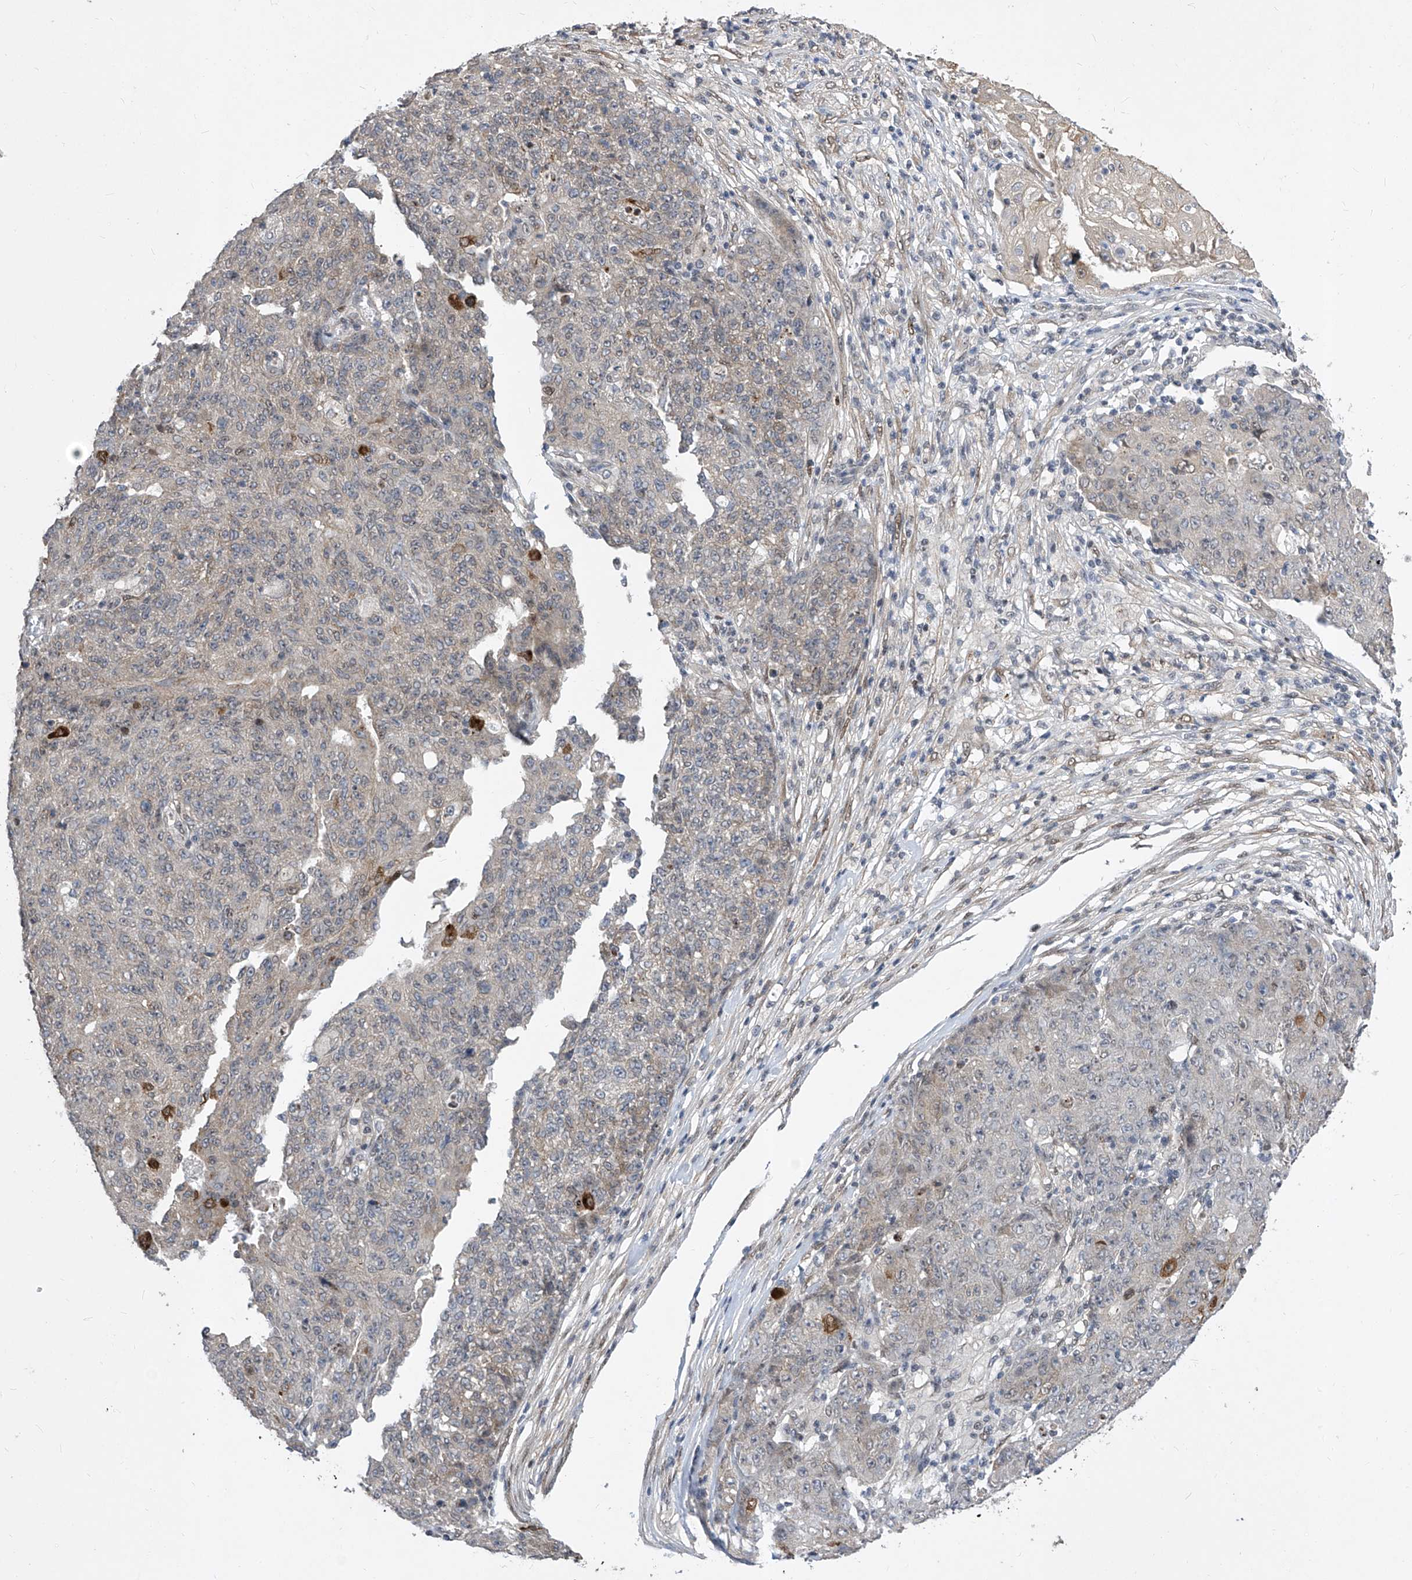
{"staining": {"intensity": "strong", "quantity": "<25%", "location": "cytoplasmic/membranous,nuclear"}, "tissue": "ovarian cancer", "cell_type": "Tumor cells", "image_type": "cancer", "snomed": [{"axis": "morphology", "description": "Carcinoma, endometroid"}, {"axis": "topography", "description": "Ovary"}], "caption": "Immunohistochemical staining of human ovarian cancer shows medium levels of strong cytoplasmic/membranous and nuclear protein expression in approximately <25% of tumor cells. The protein of interest is stained brown, and the nuclei are stained in blue (DAB (3,3'-diaminobenzidine) IHC with brightfield microscopy, high magnification).", "gene": "CETN2", "patient": {"sex": "female", "age": 42}}